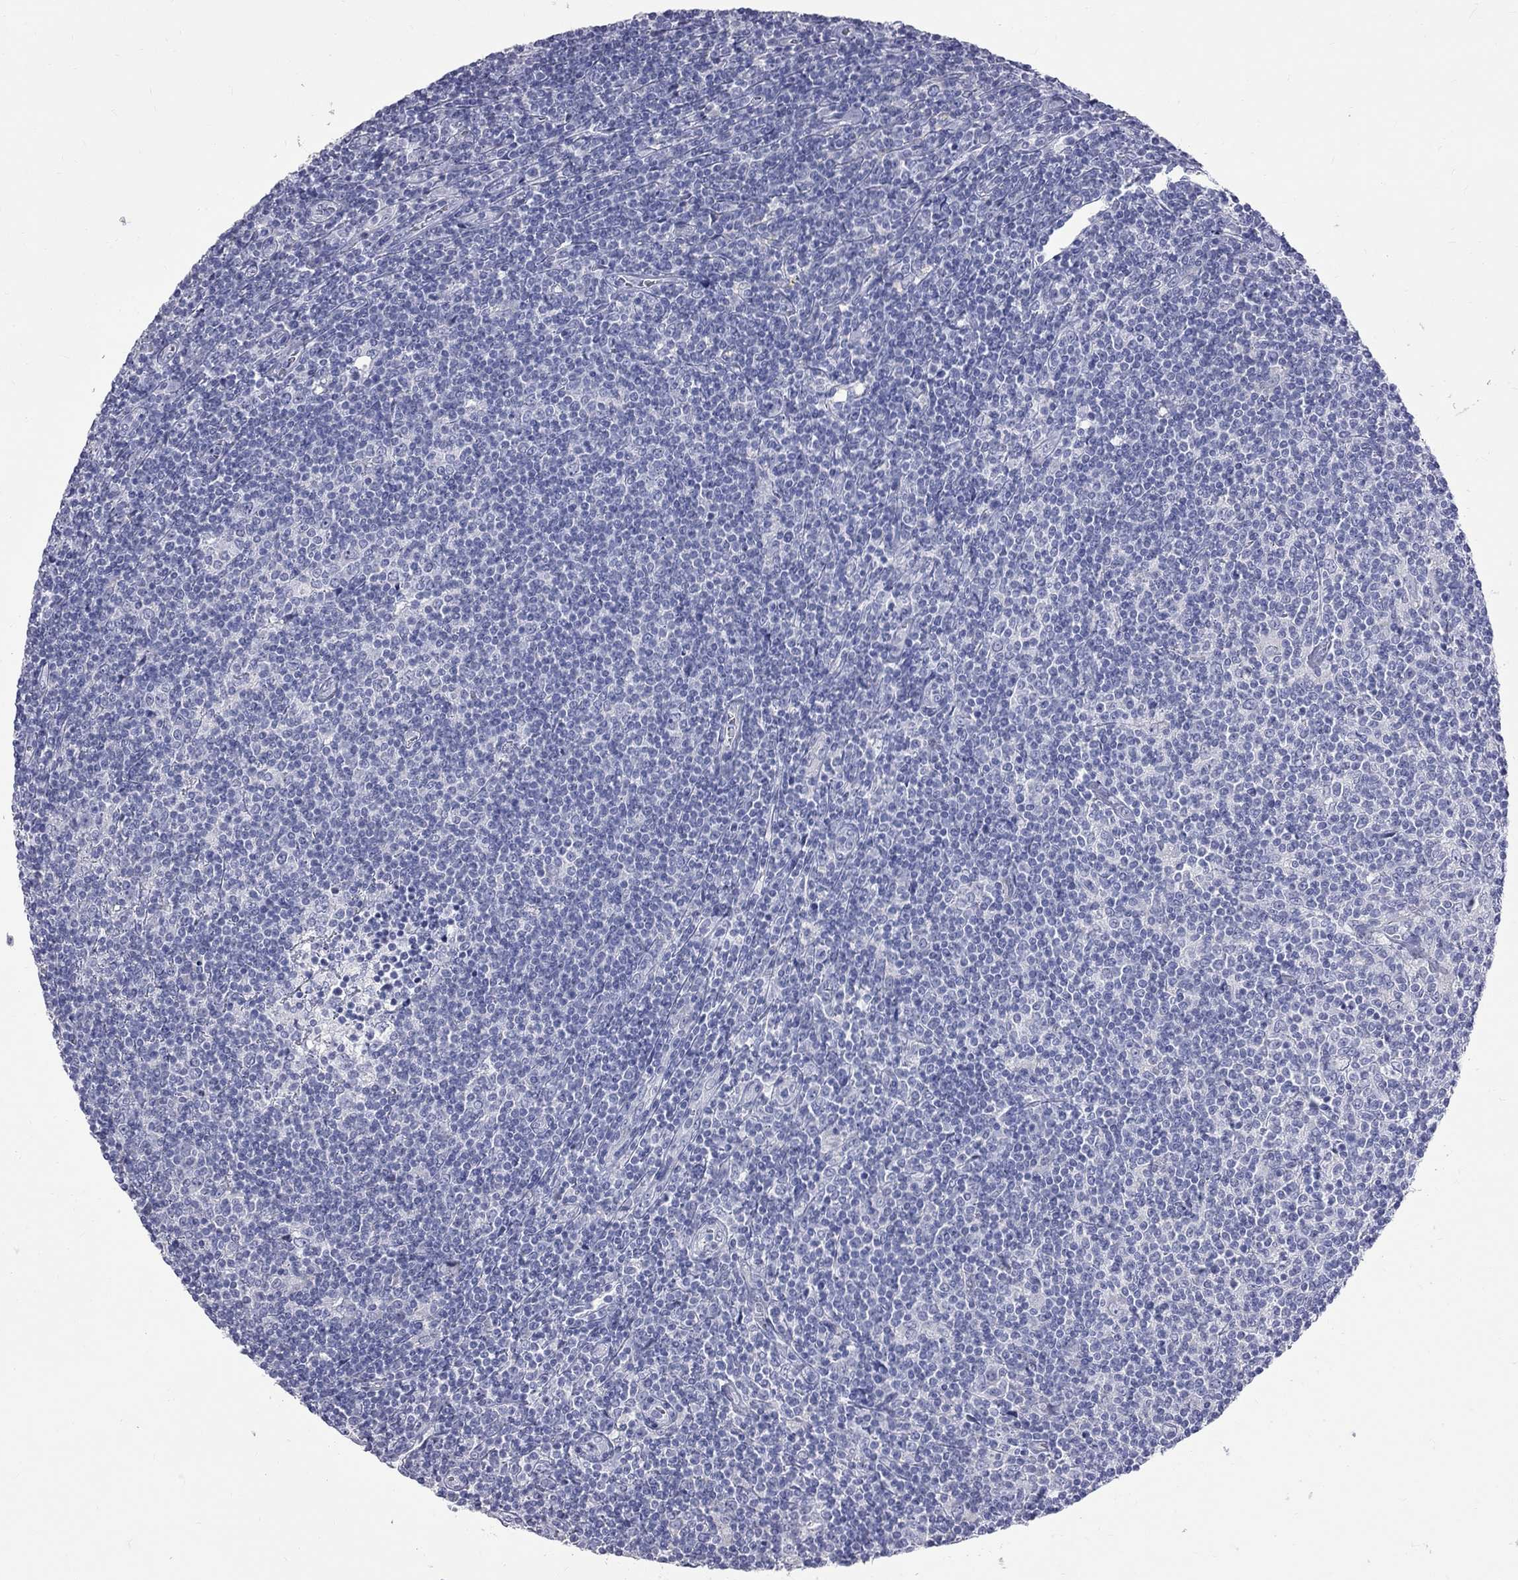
{"staining": {"intensity": "negative", "quantity": "none", "location": "none"}, "tissue": "lymphoma", "cell_type": "Tumor cells", "image_type": "cancer", "snomed": [{"axis": "morphology", "description": "Hodgkin's disease, NOS"}, {"axis": "topography", "description": "Lymph node"}], "caption": "Hodgkin's disease stained for a protein using IHC displays no expression tumor cells.", "gene": "KCND2", "patient": {"sex": "male", "age": 40}}